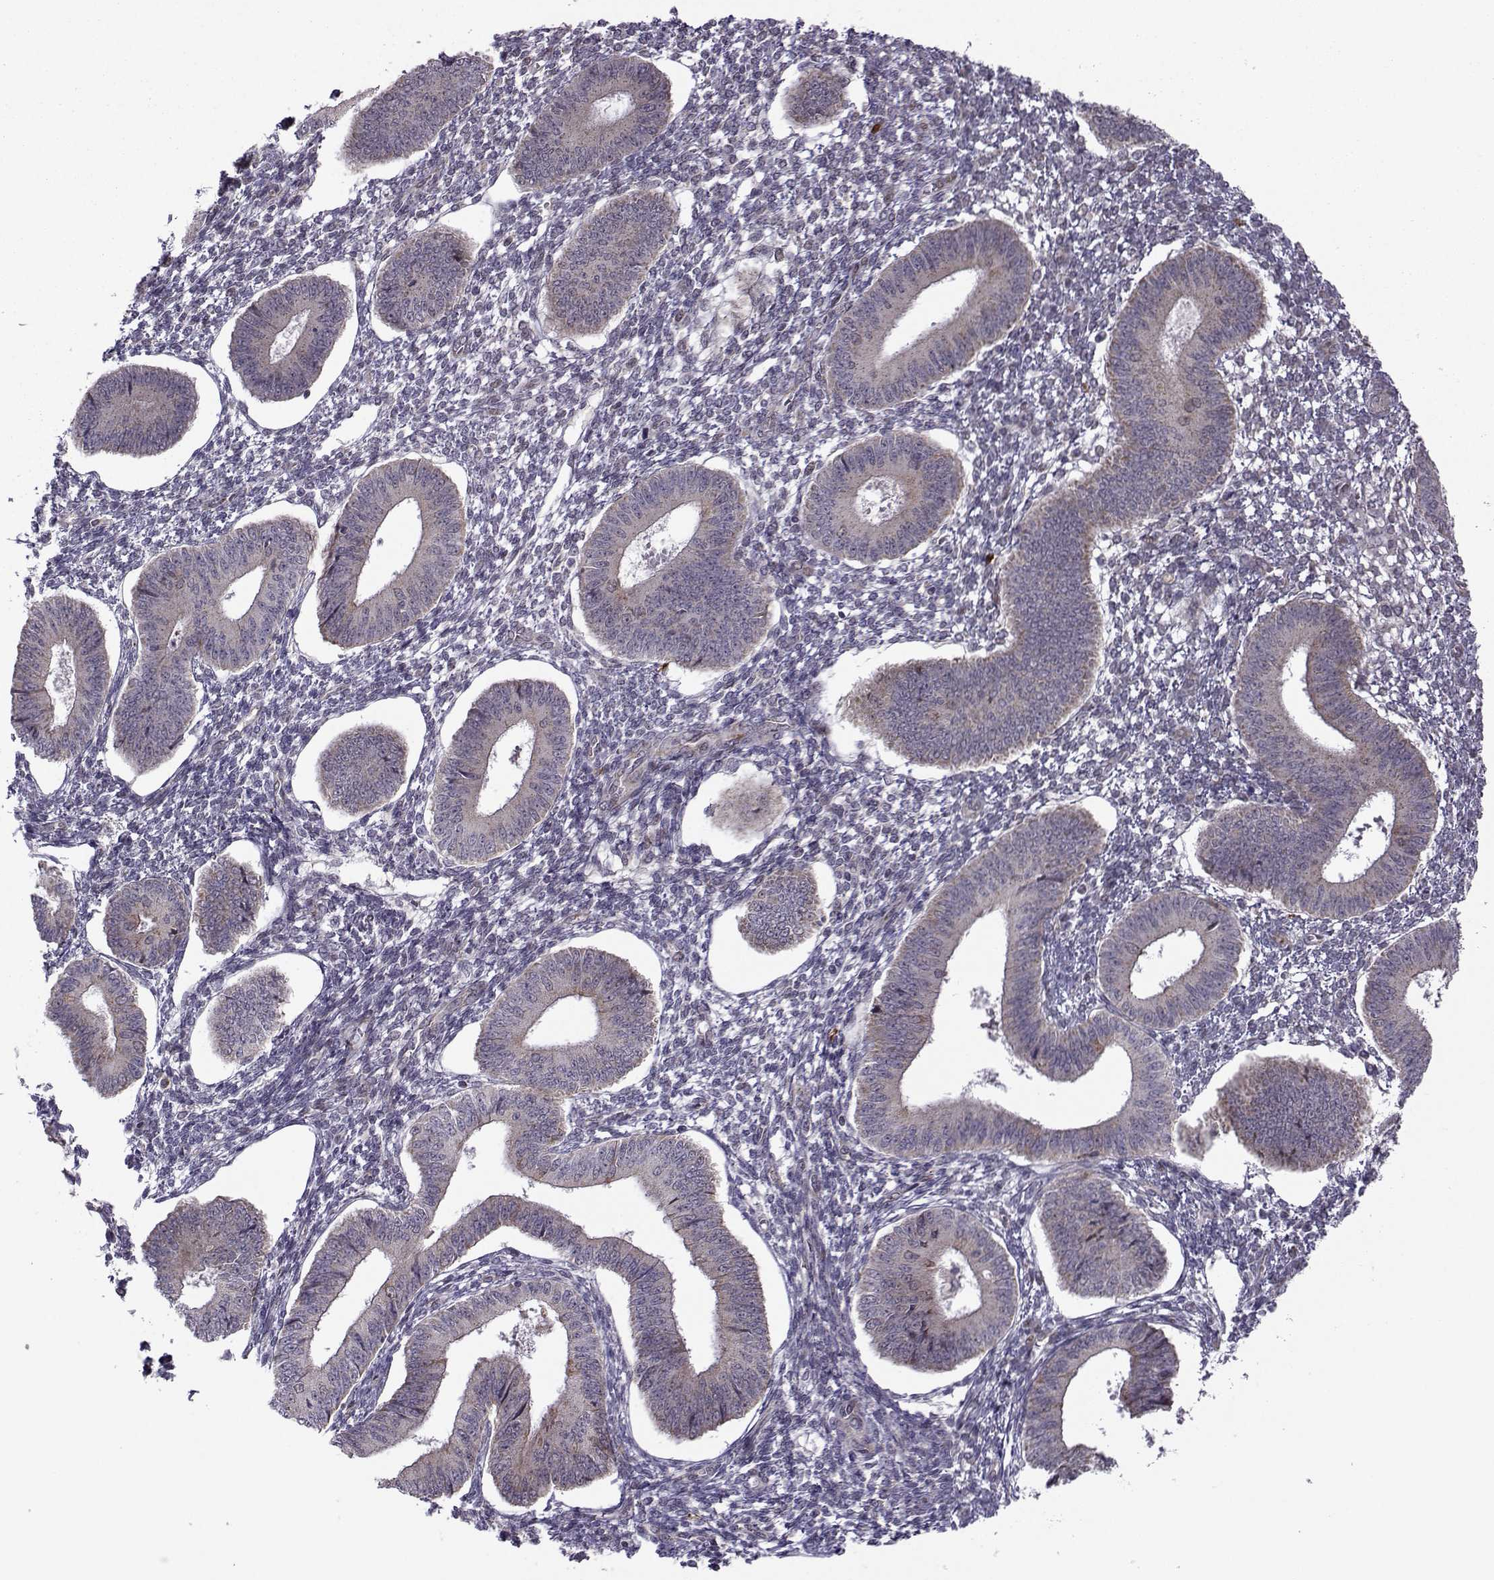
{"staining": {"intensity": "negative", "quantity": "none", "location": "none"}, "tissue": "endometrium", "cell_type": "Cells in endometrial stroma", "image_type": "normal", "snomed": [{"axis": "morphology", "description": "Normal tissue, NOS"}, {"axis": "topography", "description": "Endometrium"}], "caption": "This is an IHC photomicrograph of unremarkable human endometrium. There is no positivity in cells in endometrial stroma.", "gene": "NECAB3", "patient": {"sex": "female", "age": 42}}